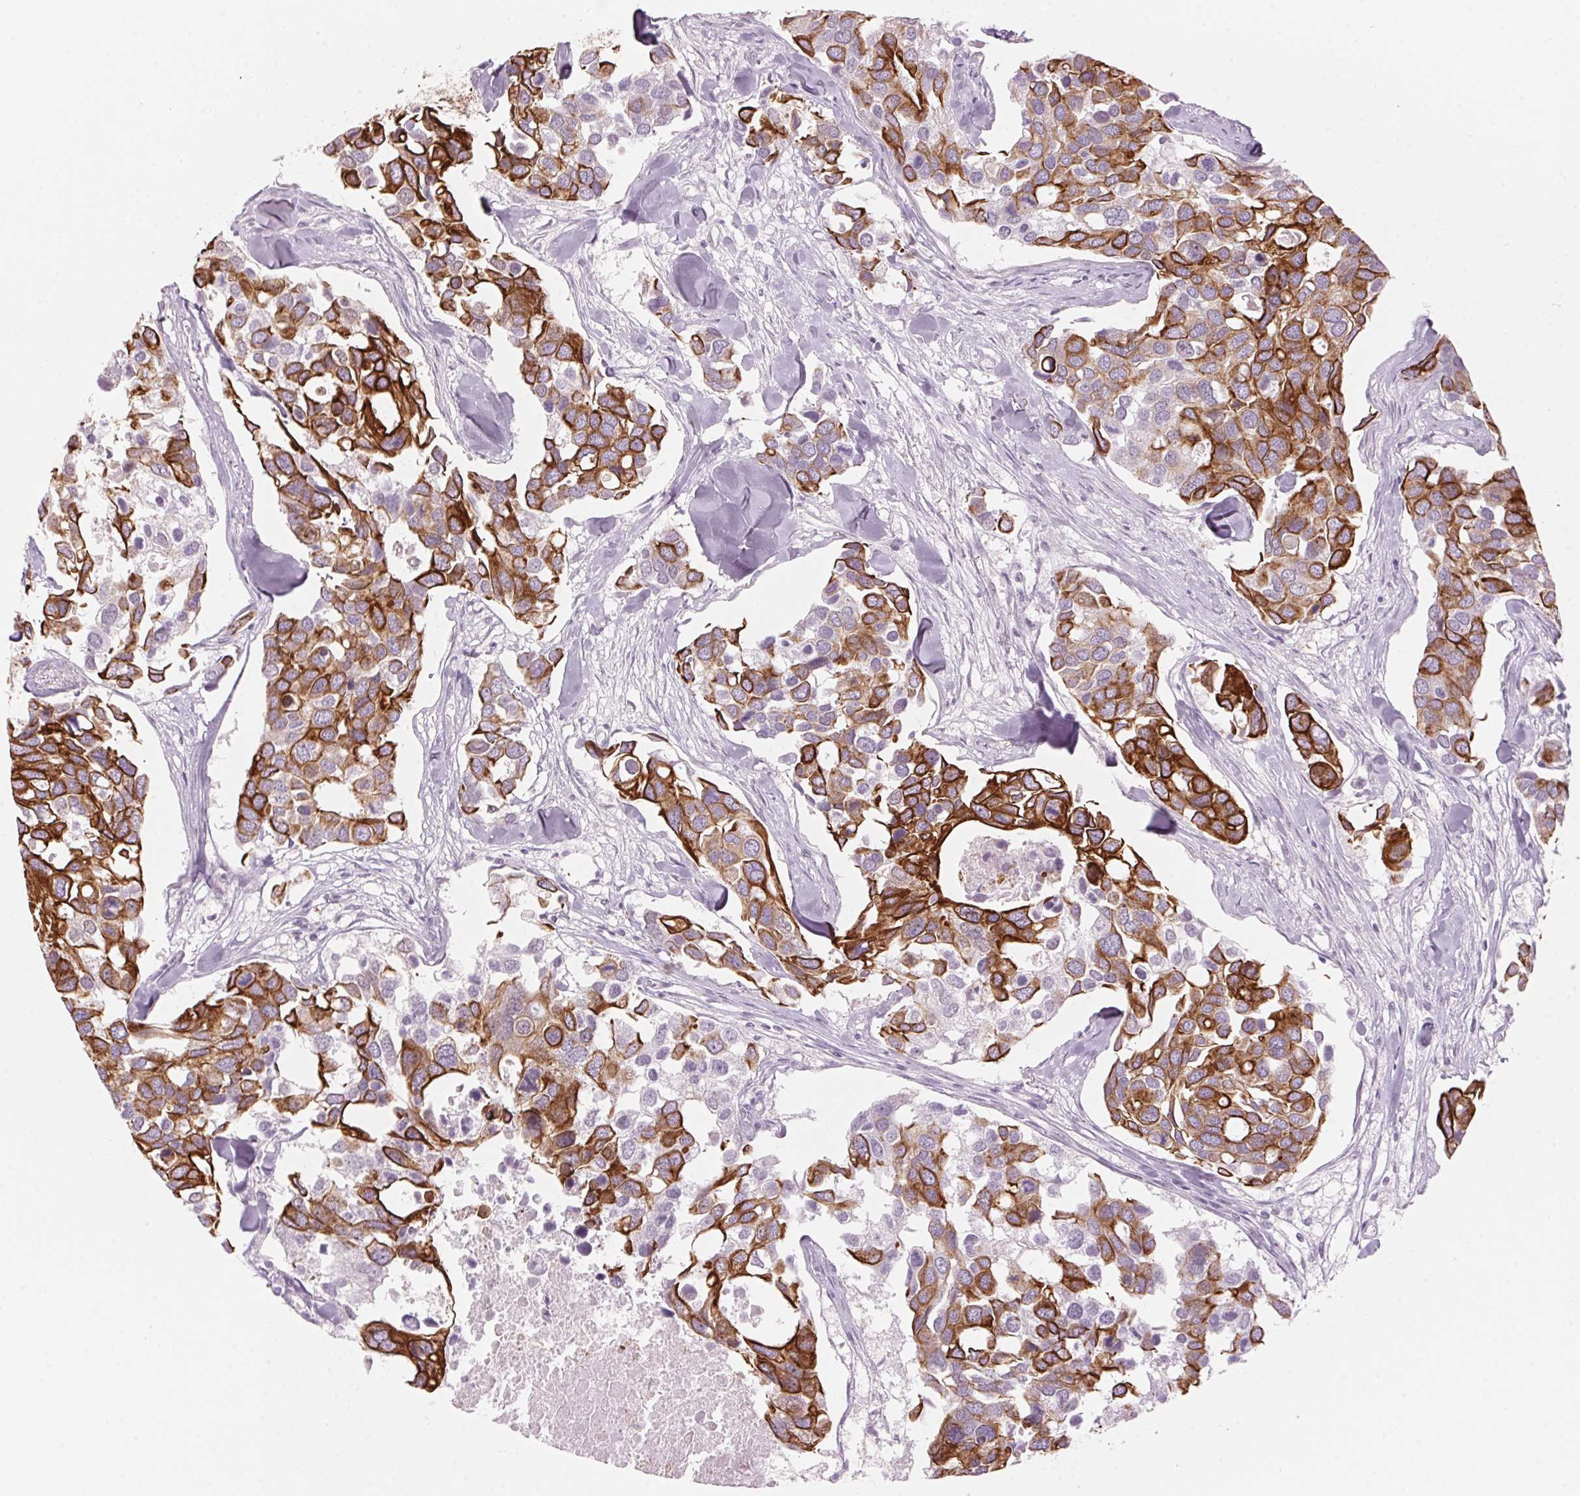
{"staining": {"intensity": "strong", "quantity": "25%-75%", "location": "cytoplasmic/membranous"}, "tissue": "breast cancer", "cell_type": "Tumor cells", "image_type": "cancer", "snomed": [{"axis": "morphology", "description": "Duct carcinoma"}, {"axis": "topography", "description": "Breast"}], "caption": "The immunohistochemical stain shows strong cytoplasmic/membranous positivity in tumor cells of breast intraductal carcinoma tissue.", "gene": "SCTR", "patient": {"sex": "female", "age": 83}}